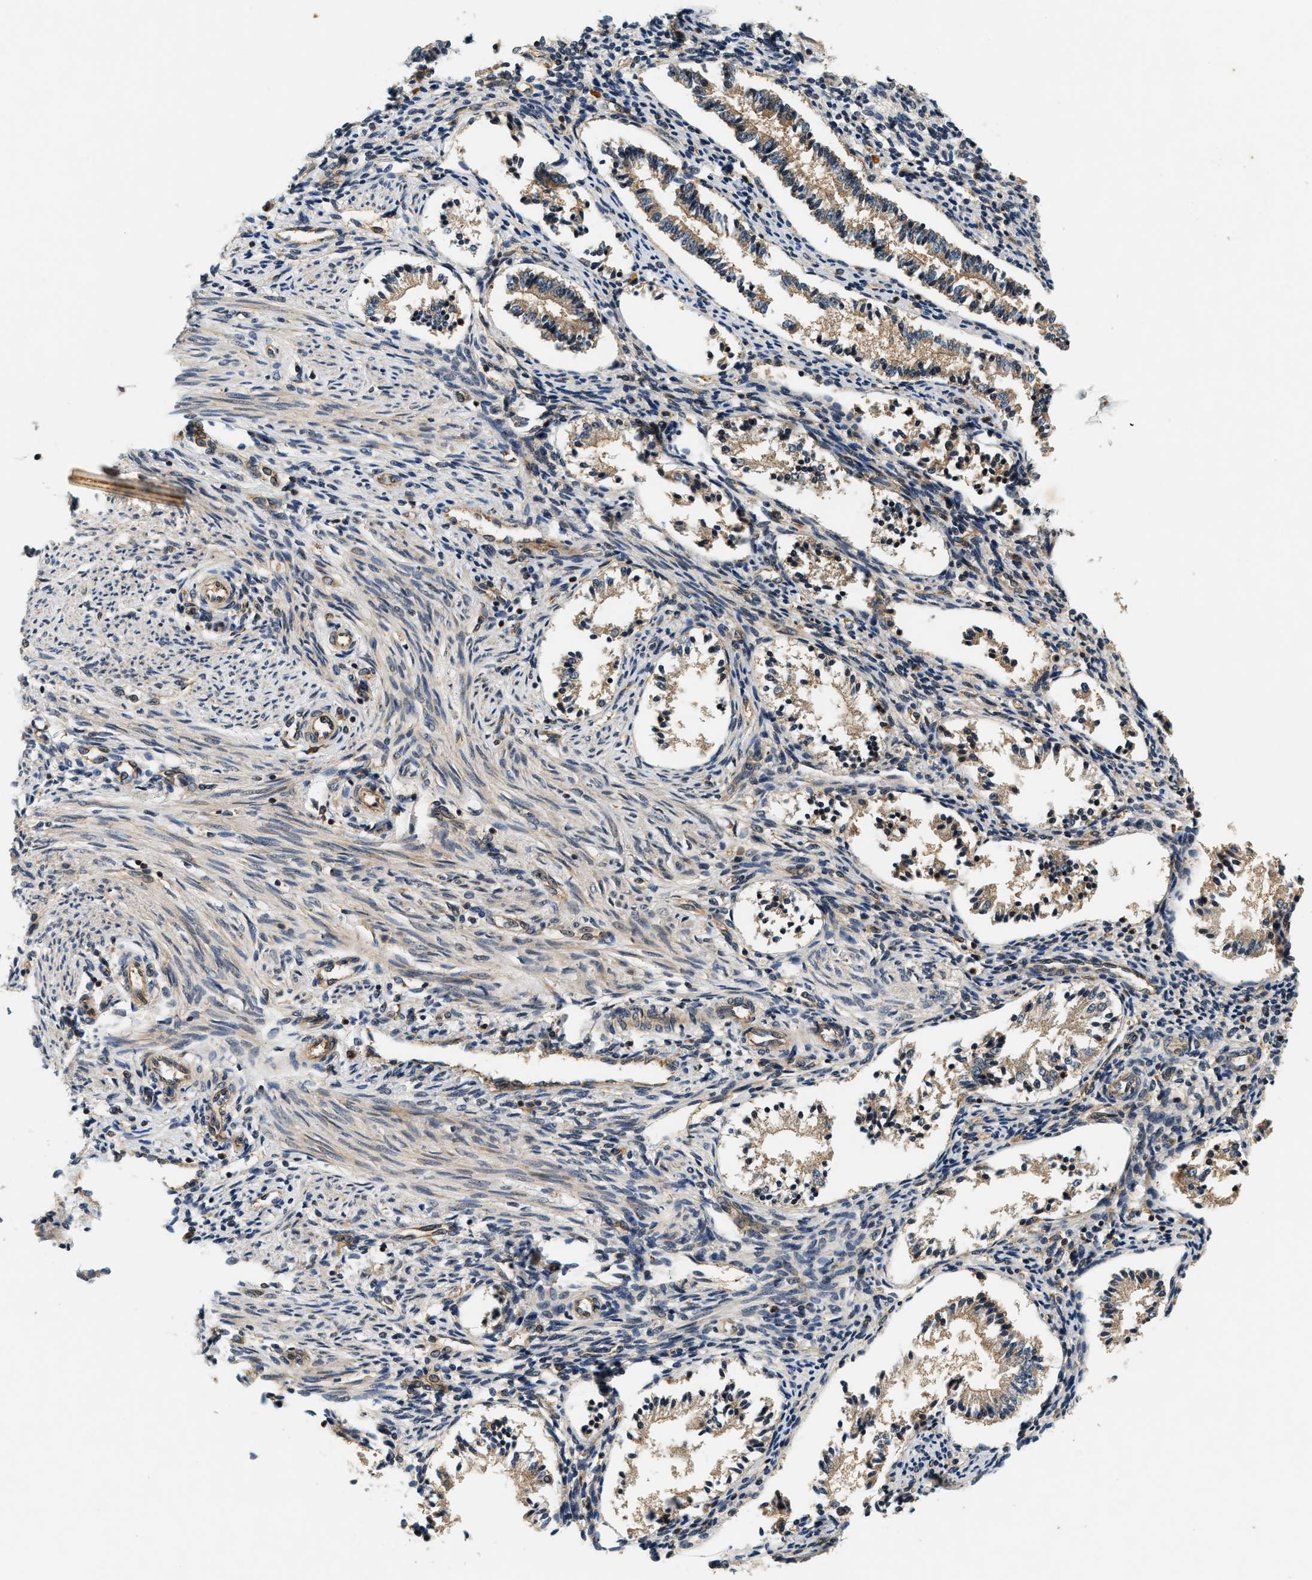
{"staining": {"intensity": "moderate", "quantity": ">75%", "location": "cytoplasmic/membranous"}, "tissue": "endometrium", "cell_type": "Cells in endometrial stroma", "image_type": "normal", "snomed": [{"axis": "morphology", "description": "Normal tissue, NOS"}, {"axis": "topography", "description": "Endometrium"}], "caption": "Normal endometrium was stained to show a protein in brown. There is medium levels of moderate cytoplasmic/membranous positivity in approximately >75% of cells in endometrial stroma.", "gene": "SAMD9", "patient": {"sex": "female", "age": 42}}